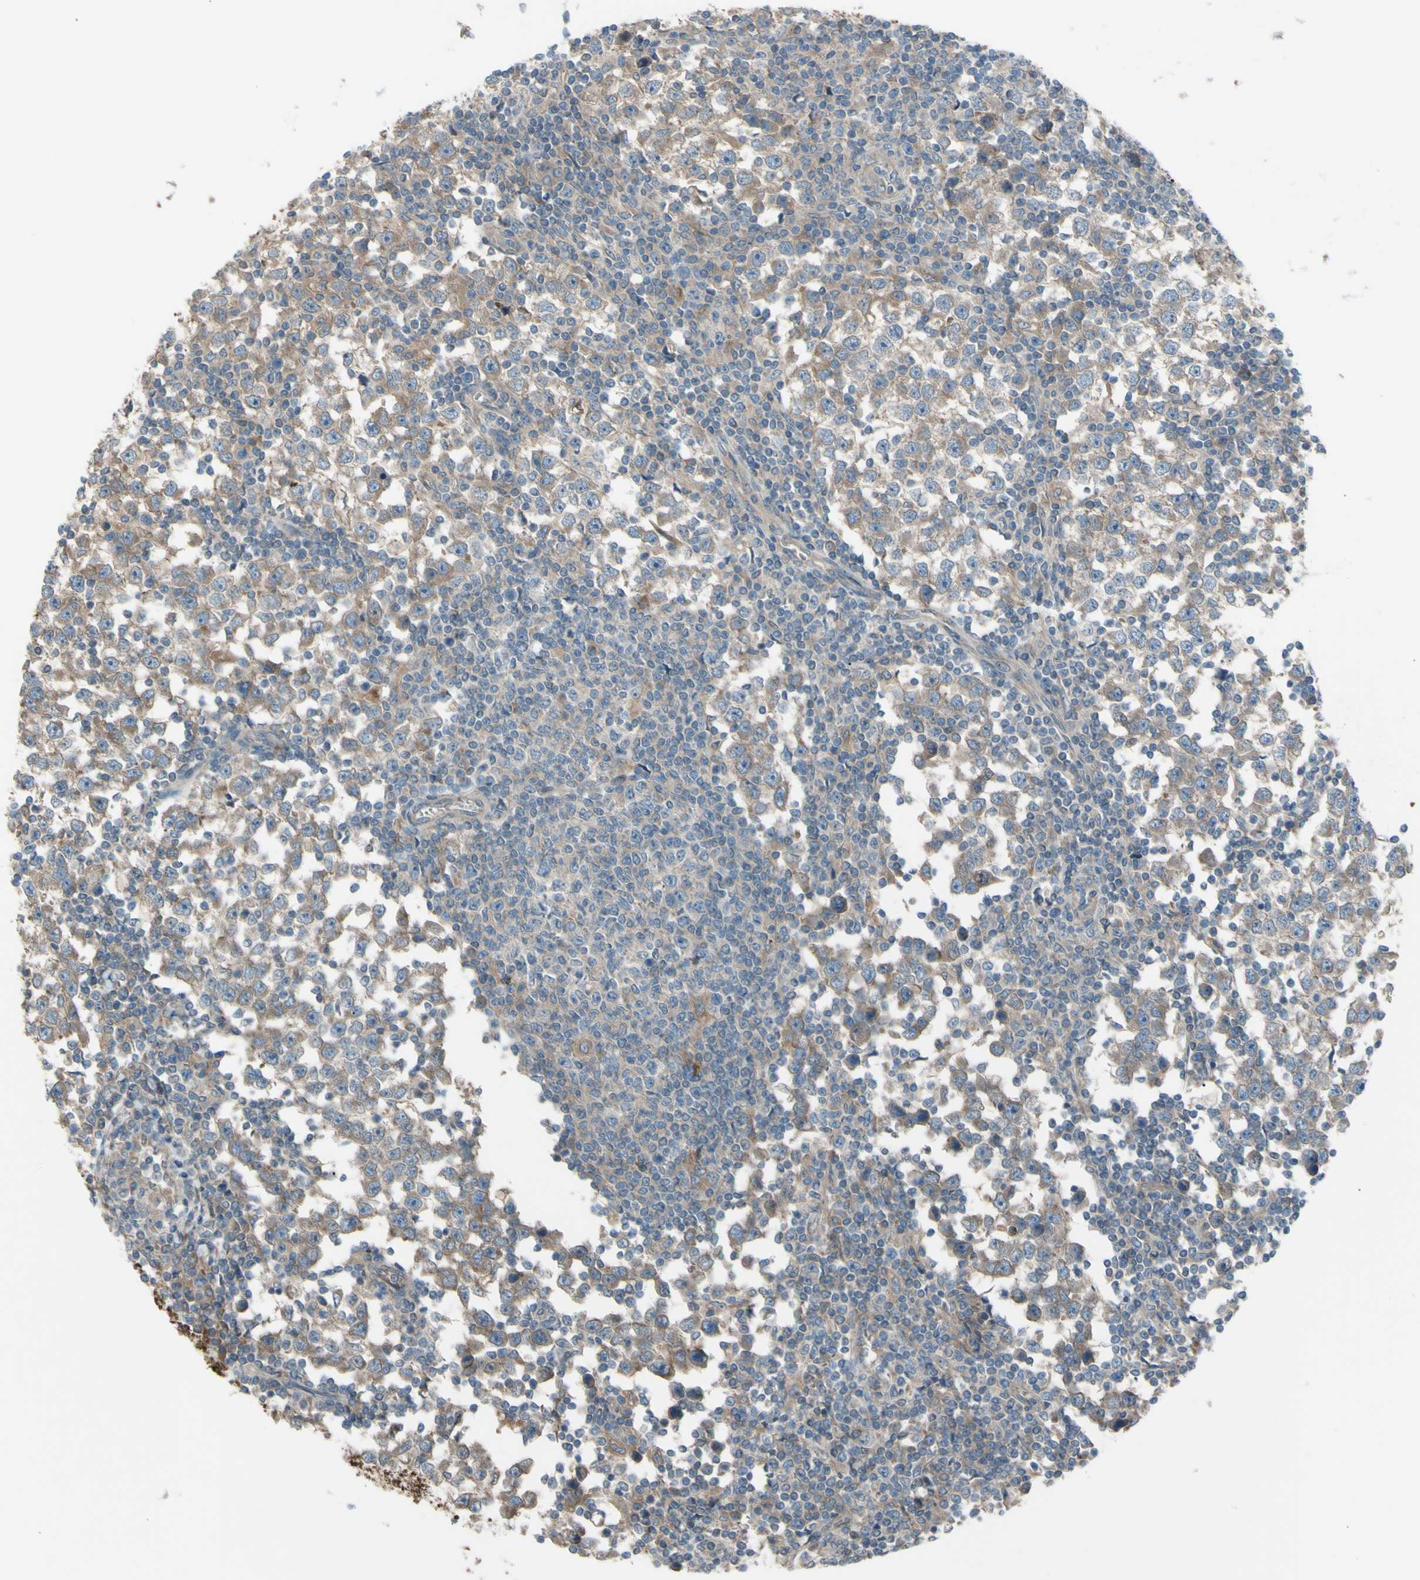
{"staining": {"intensity": "moderate", "quantity": ">75%", "location": "cytoplasmic/membranous"}, "tissue": "testis cancer", "cell_type": "Tumor cells", "image_type": "cancer", "snomed": [{"axis": "morphology", "description": "Seminoma, NOS"}, {"axis": "topography", "description": "Testis"}], "caption": "Protein expression analysis of testis cancer (seminoma) demonstrates moderate cytoplasmic/membranous expression in about >75% of tumor cells.", "gene": "AFP", "patient": {"sex": "male", "age": 65}}